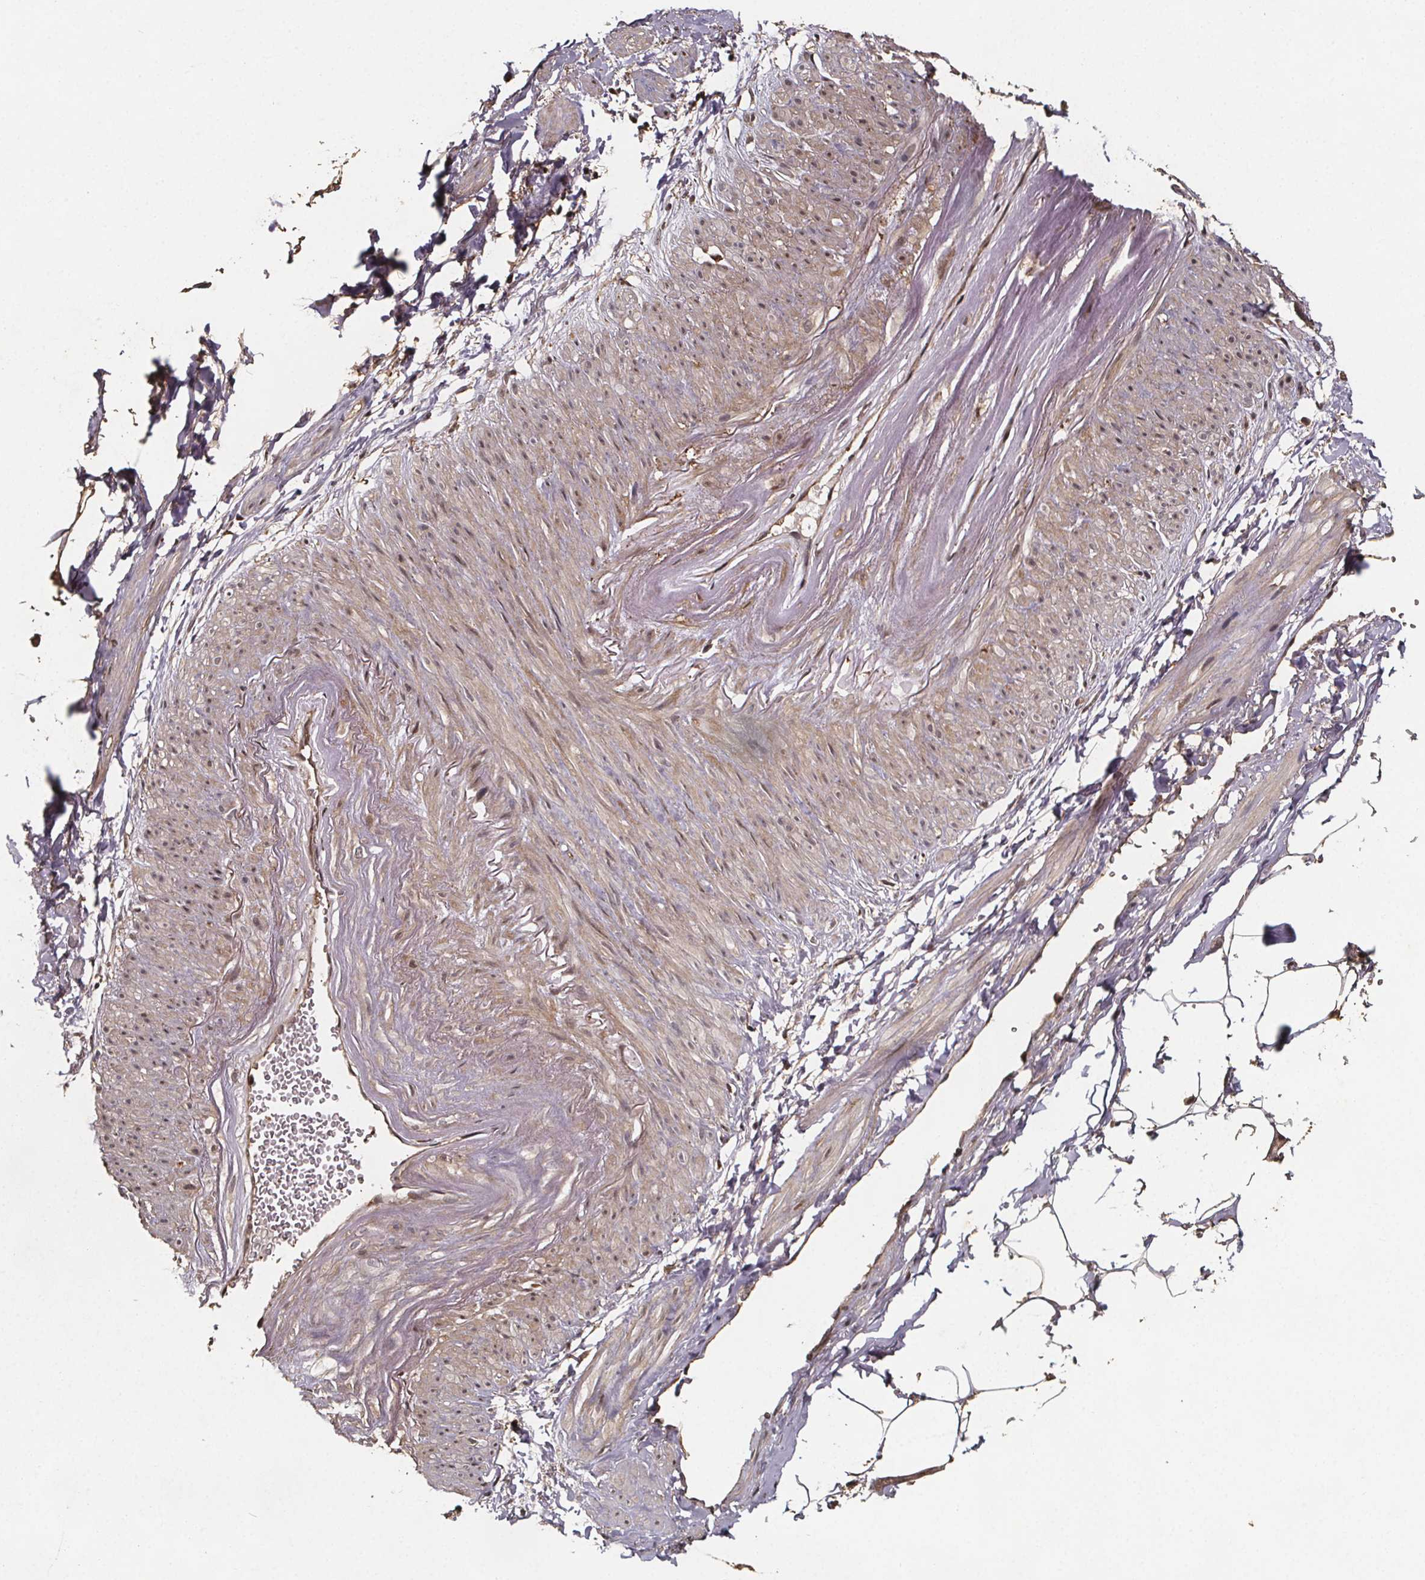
{"staining": {"intensity": "moderate", "quantity": "25%-75%", "location": "cytoplasmic/membranous"}, "tissue": "adipose tissue", "cell_type": "Adipocytes", "image_type": "normal", "snomed": [{"axis": "morphology", "description": "Normal tissue, NOS"}, {"axis": "topography", "description": "Prostate"}, {"axis": "topography", "description": "Peripheral nerve tissue"}], "caption": "Immunohistochemistry (IHC) staining of unremarkable adipose tissue, which shows medium levels of moderate cytoplasmic/membranous staining in approximately 25%-75% of adipocytes indicating moderate cytoplasmic/membranous protein expression. The staining was performed using DAB (brown) for protein detection and nuclei were counterstained in hematoxylin (blue).", "gene": "ZNF879", "patient": {"sex": "male", "age": 55}}